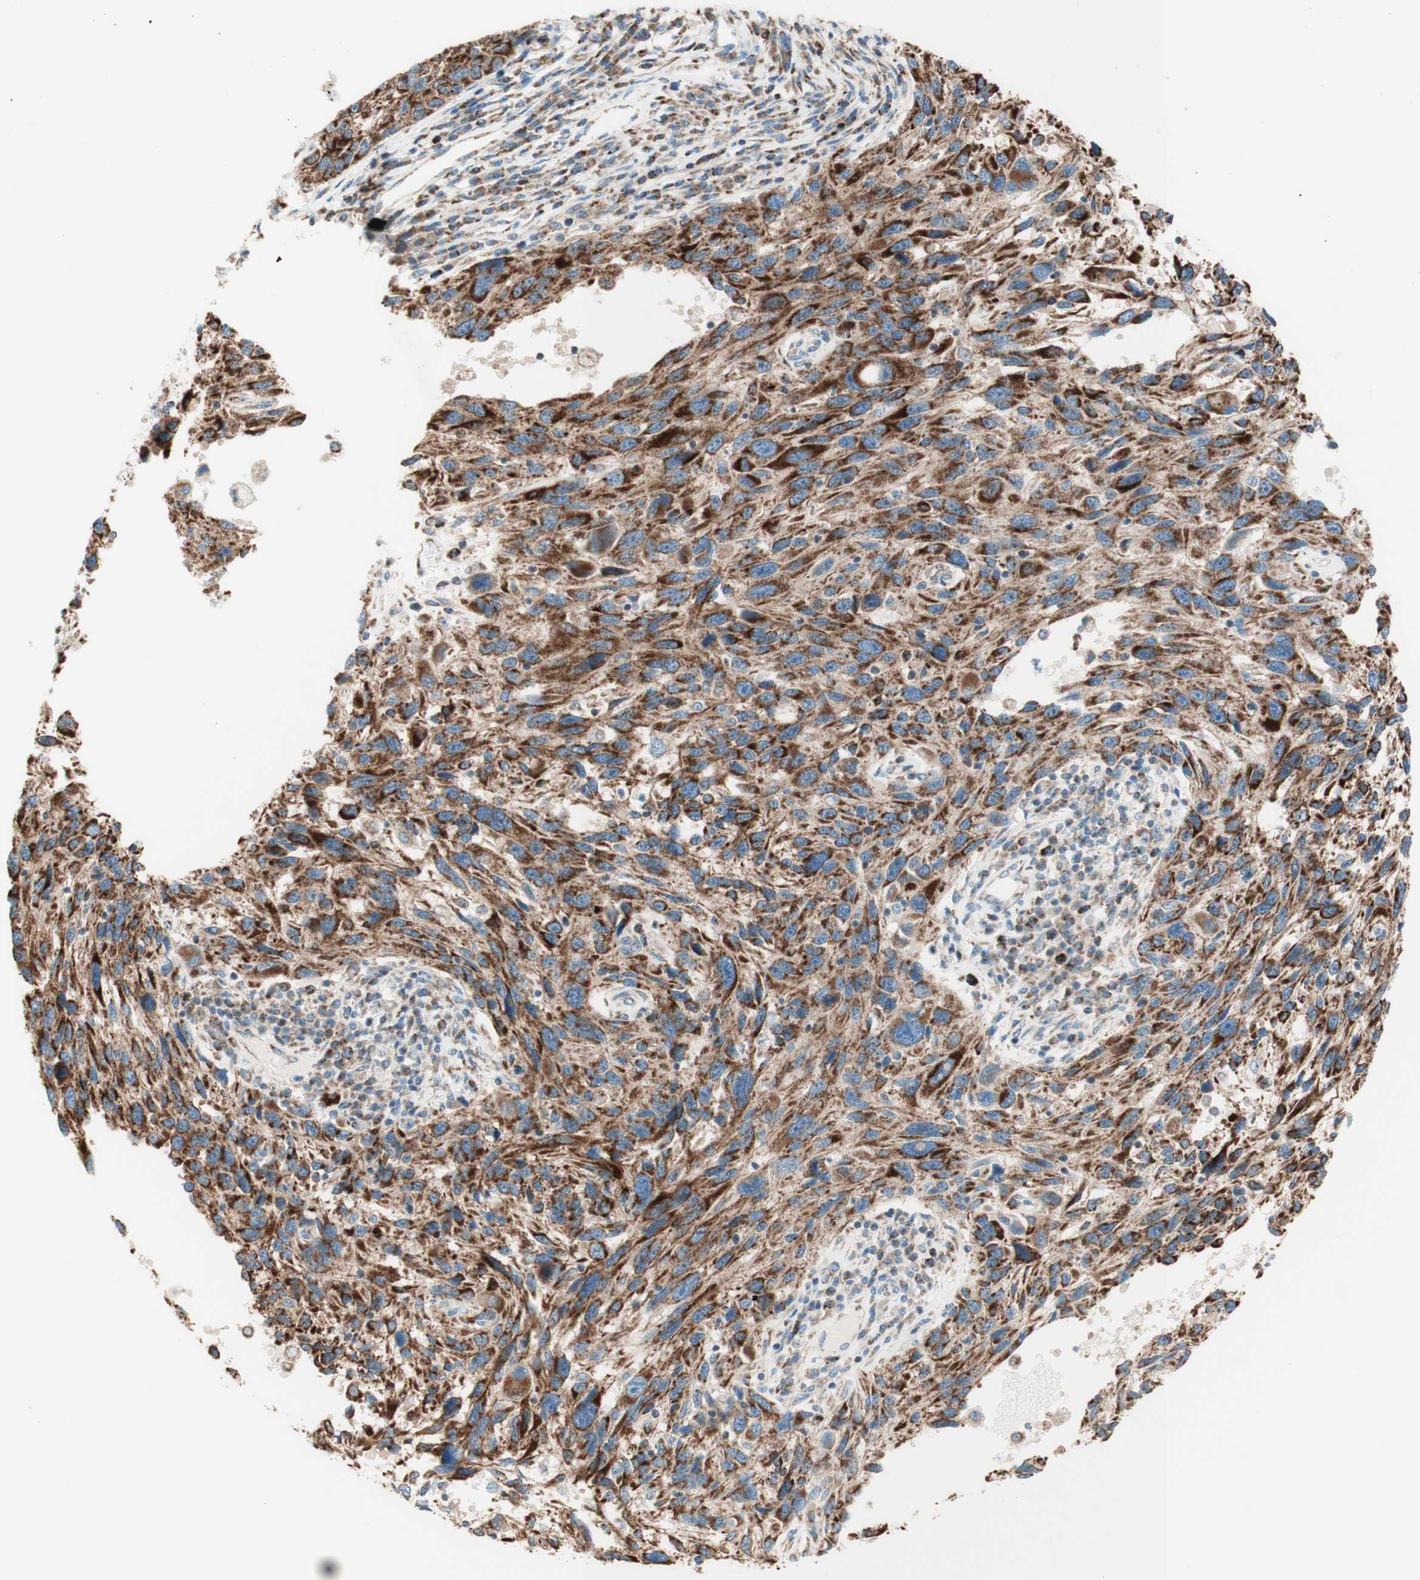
{"staining": {"intensity": "strong", "quantity": ">75%", "location": "cytoplasmic/membranous"}, "tissue": "melanoma", "cell_type": "Tumor cells", "image_type": "cancer", "snomed": [{"axis": "morphology", "description": "Malignant melanoma, NOS"}, {"axis": "topography", "description": "Skin"}], "caption": "A brown stain shows strong cytoplasmic/membranous staining of a protein in human malignant melanoma tumor cells. (DAB (3,3'-diaminobenzidine) IHC, brown staining for protein, blue staining for nuclei).", "gene": "TOMM20", "patient": {"sex": "male", "age": 53}}